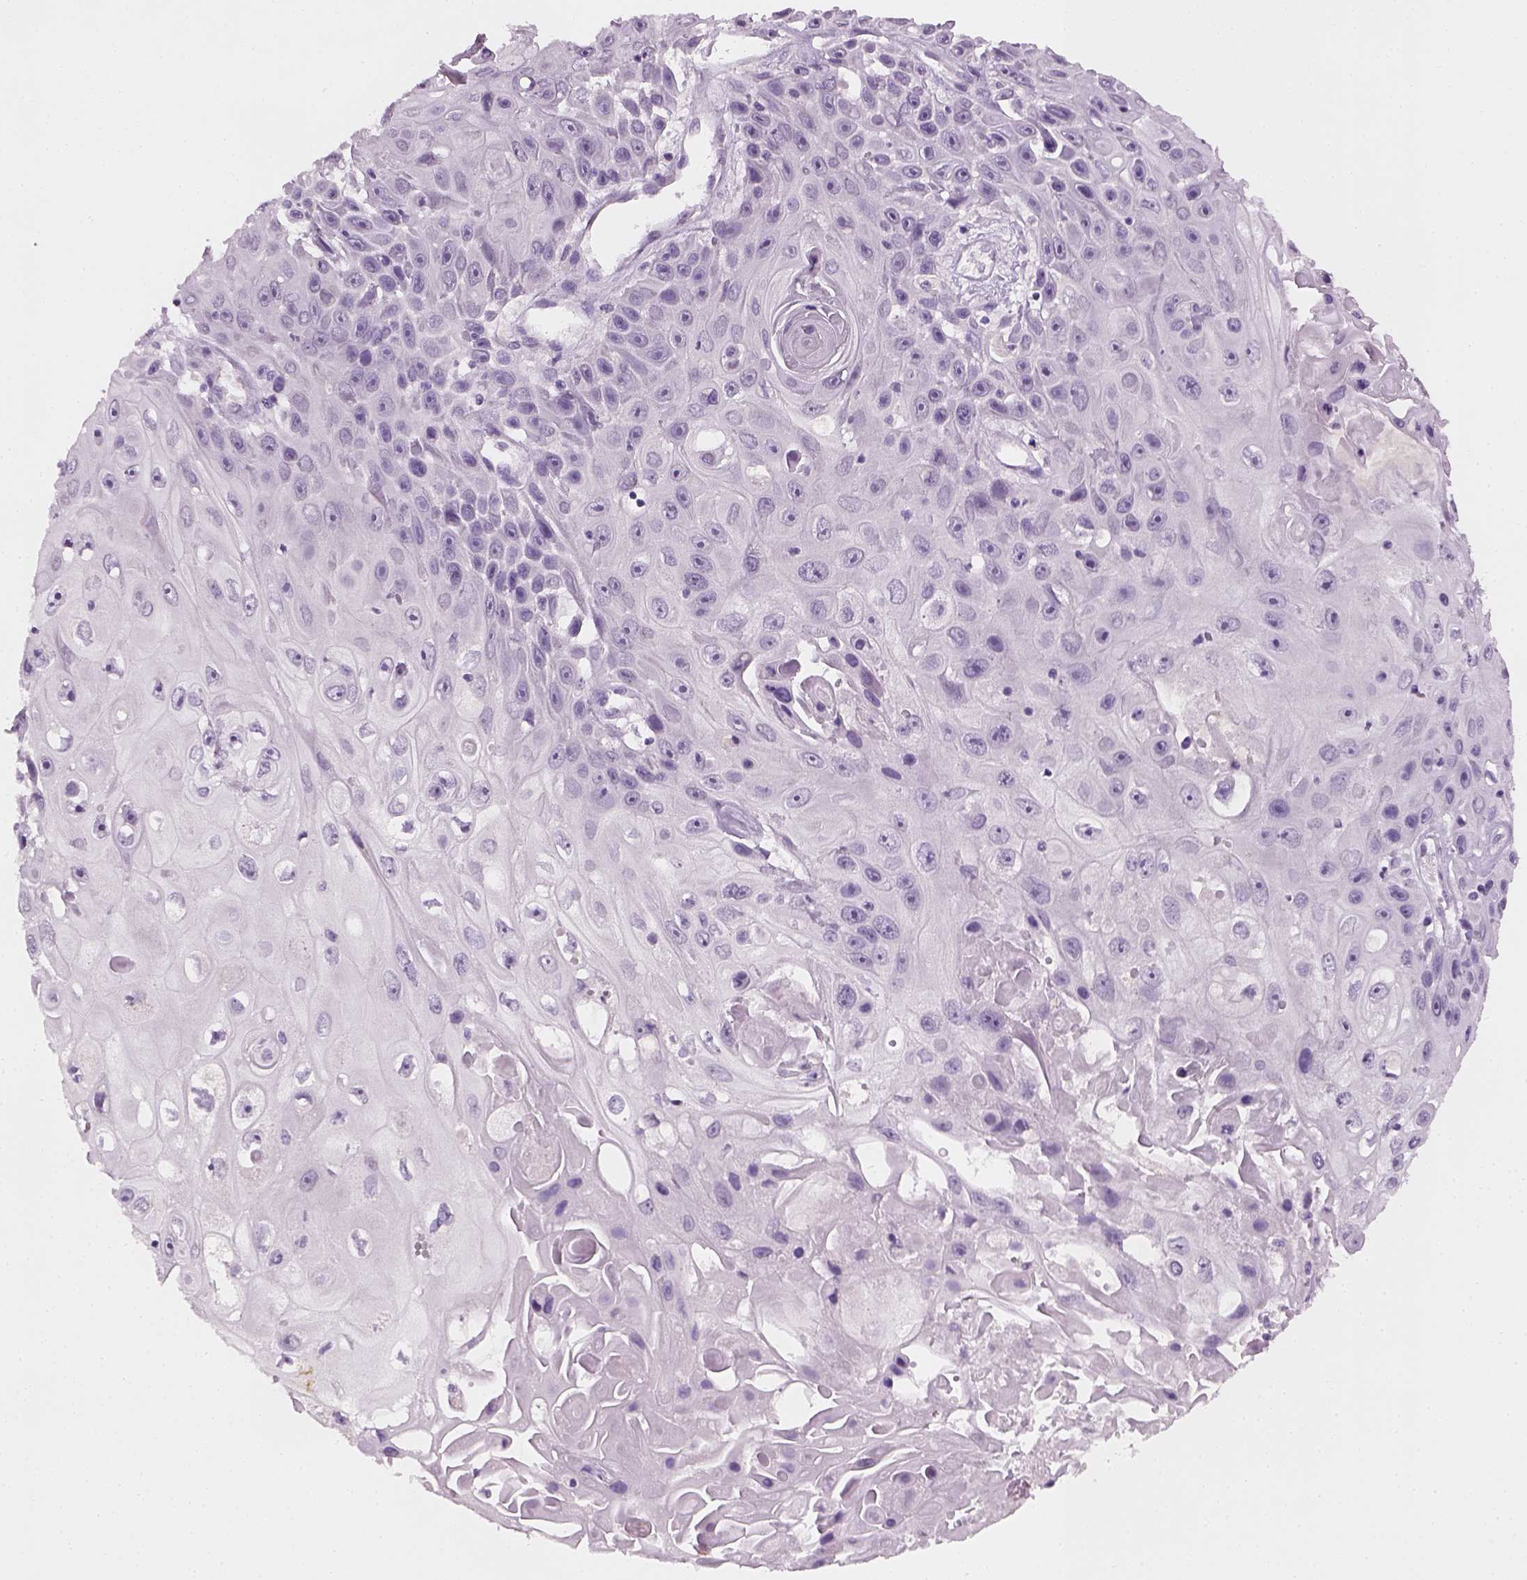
{"staining": {"intensity": "negative", "quantity": "none", "location": "none"}, "tissue": "skin cancer", "cell_type": "Tumor cells", "image_type": "cancer", "snomed": [{"axis": "morphology", "description": "Squamous cell carcinoma, NOS"}, {"axis": "topography", "description": "Skin"}], "caption": "Tumor cells are negative for protein expression in human skin cancer.", "gene": "TH", "patient": {"sex": "male", "age": 82}}